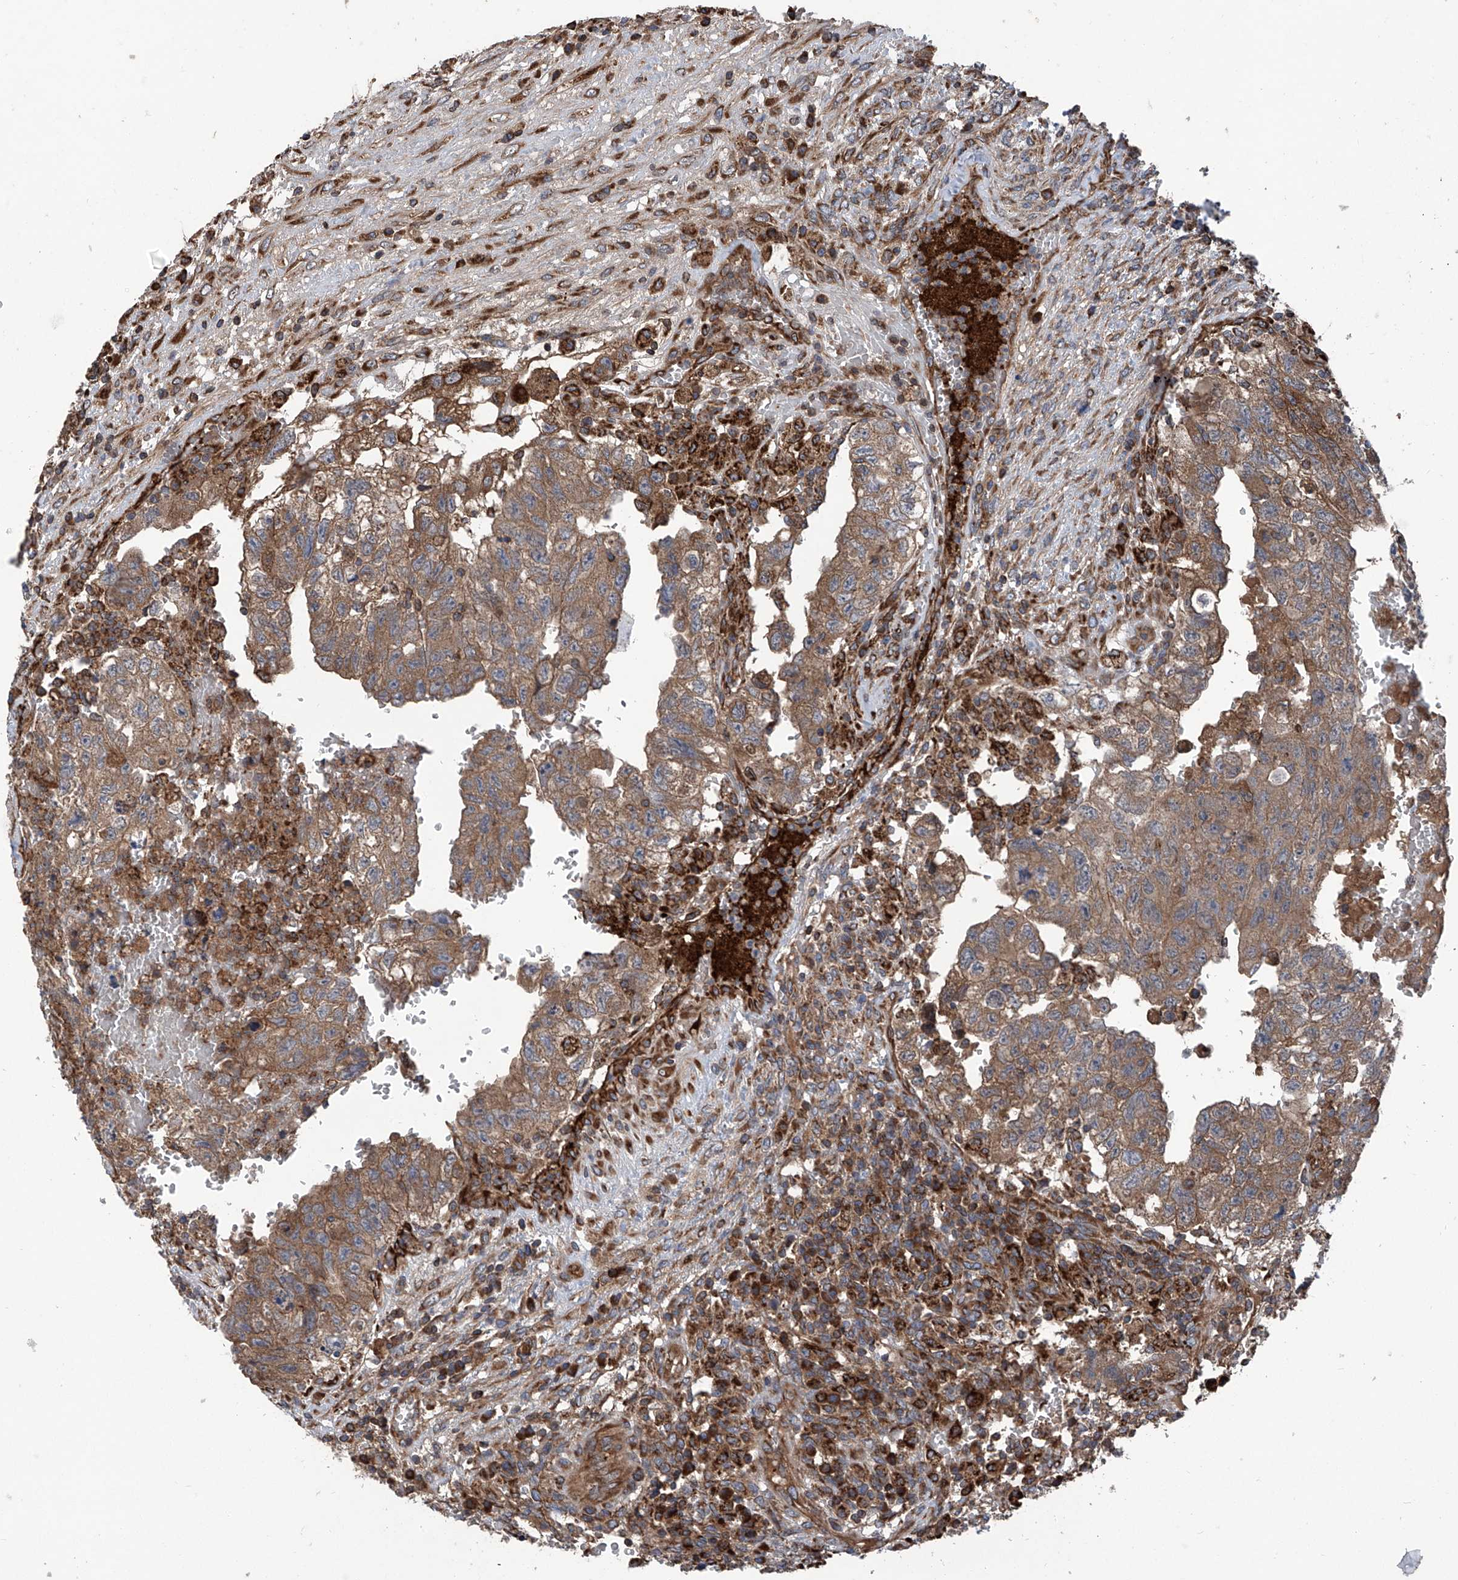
{"staining": {"intensity": "moderate", "quantity": ">75%", "location": "cytoplasmic/membranous"}, "tissue": "testis cancer", "cell_type": "Tumor cells", "image_type": "cancer", "snomed": [{"axis": "morphology", "description": "Carcinoma, Embryonal, NOS"}, {"axis": "topography", "description": "Testis"}], "caption": "Protein analysis of testis embryonal carcinoma tissue reveals moderate cytoplasmic/membranous staining in approximately >75% of tumor cells. (DAB (3,3'-diaminobenzidine) IHC with brightfield microscopy, high magnification).", "gene": "ASCC3", "patient": {"sex": "male", "age": 36}}